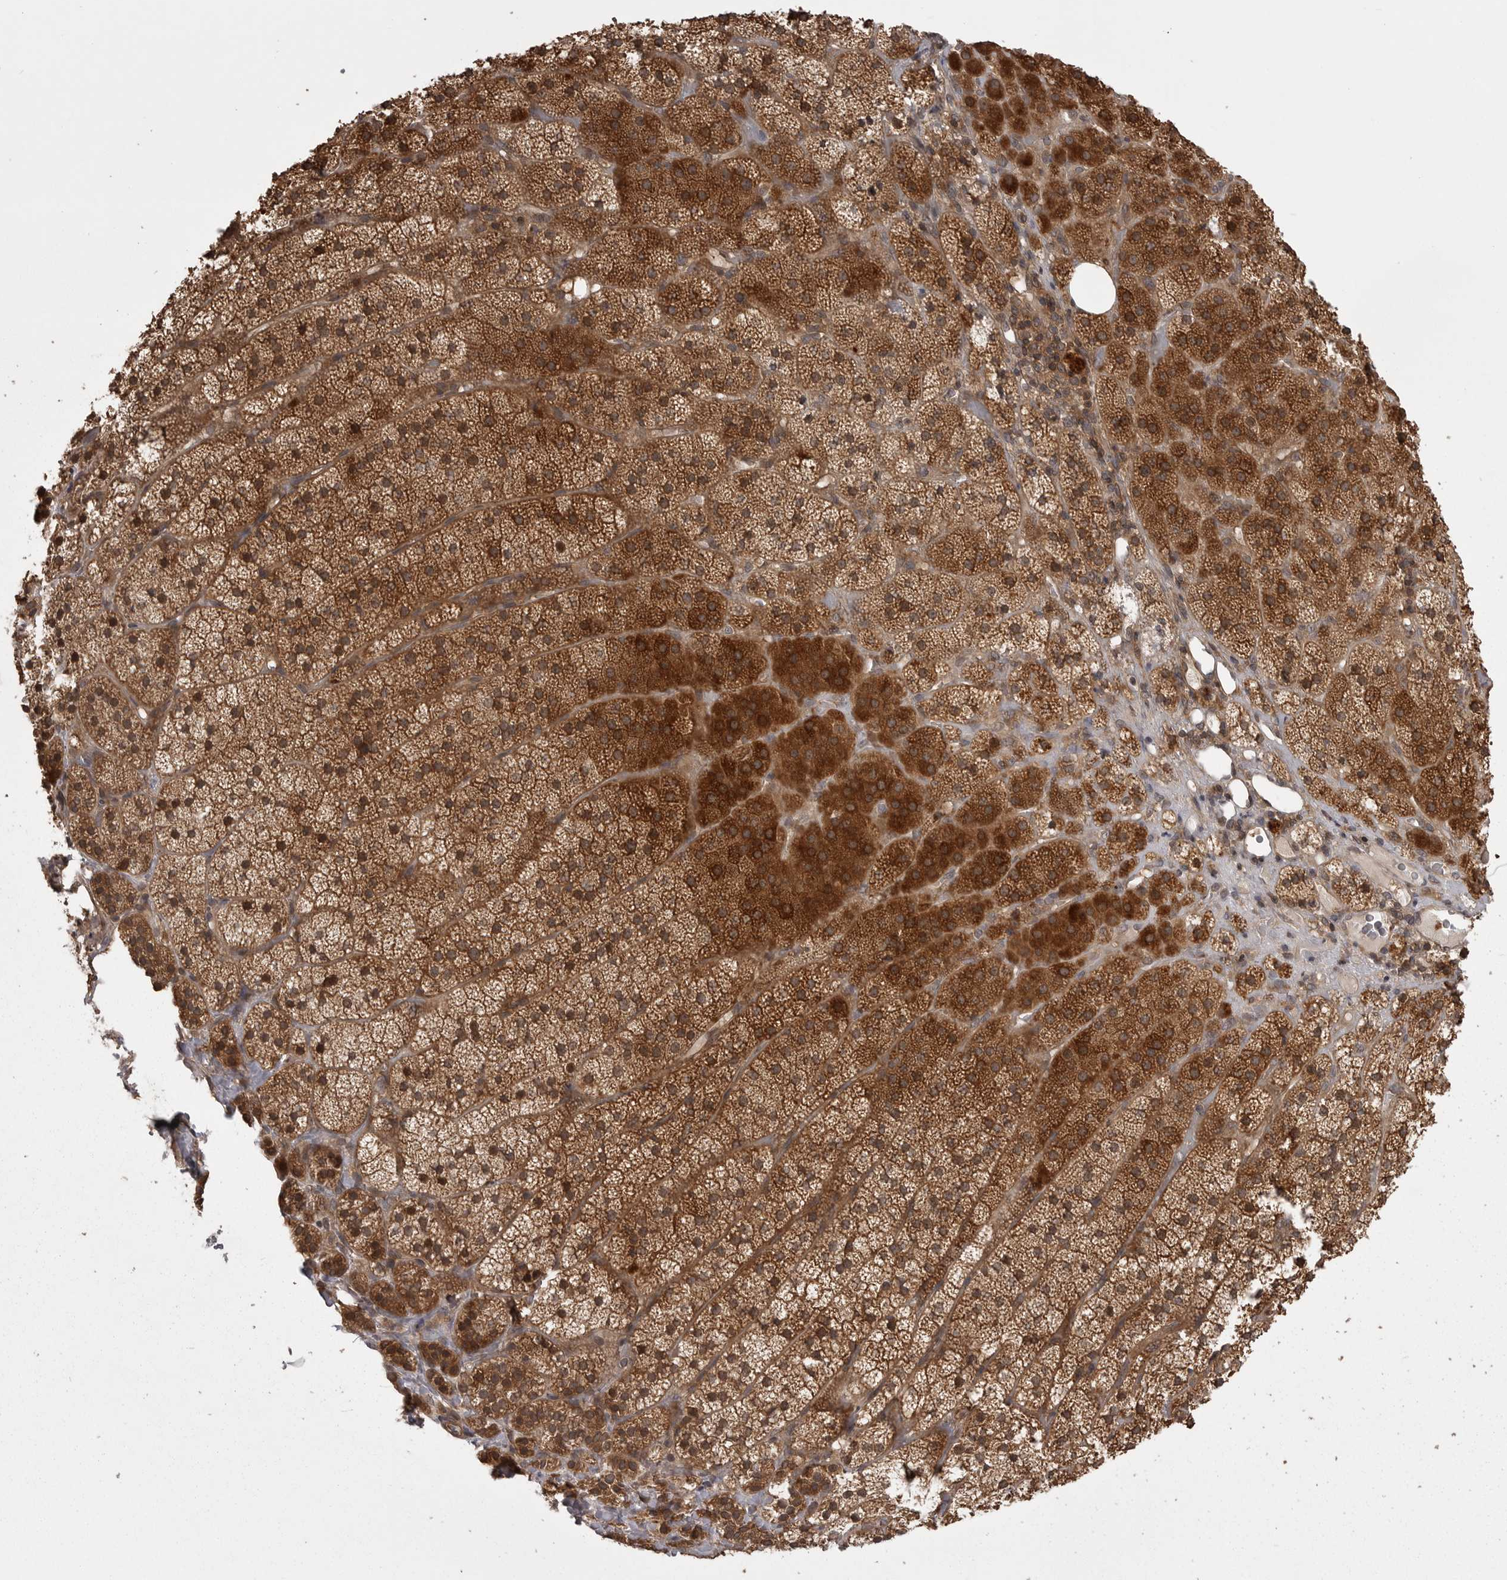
{"staining": {"intensity": "strong", "quantity": ">75%", "location": "cytoplasmic/membranous"}, "tissue": "adrenal gland", "cell_type": "Glandular cells", "image_type": "normal", "snomed": [{"axis": "morphology", "description": "Normal tissue, NOS"}, {"axis": "topography", "description": "Adrenal gland"}], "caption": "Immunohistochemical staining of normal human adrenal gland reveals high levels of strong cytoplasmic/membranous positivity in approximately >75% of glandular cells. (DAB (3,3'-diaminobenzidine) IHC with brightfield microscopy, high magnification).", "gene": "STK24", "patient": {"sex": "female", "age": 44}}